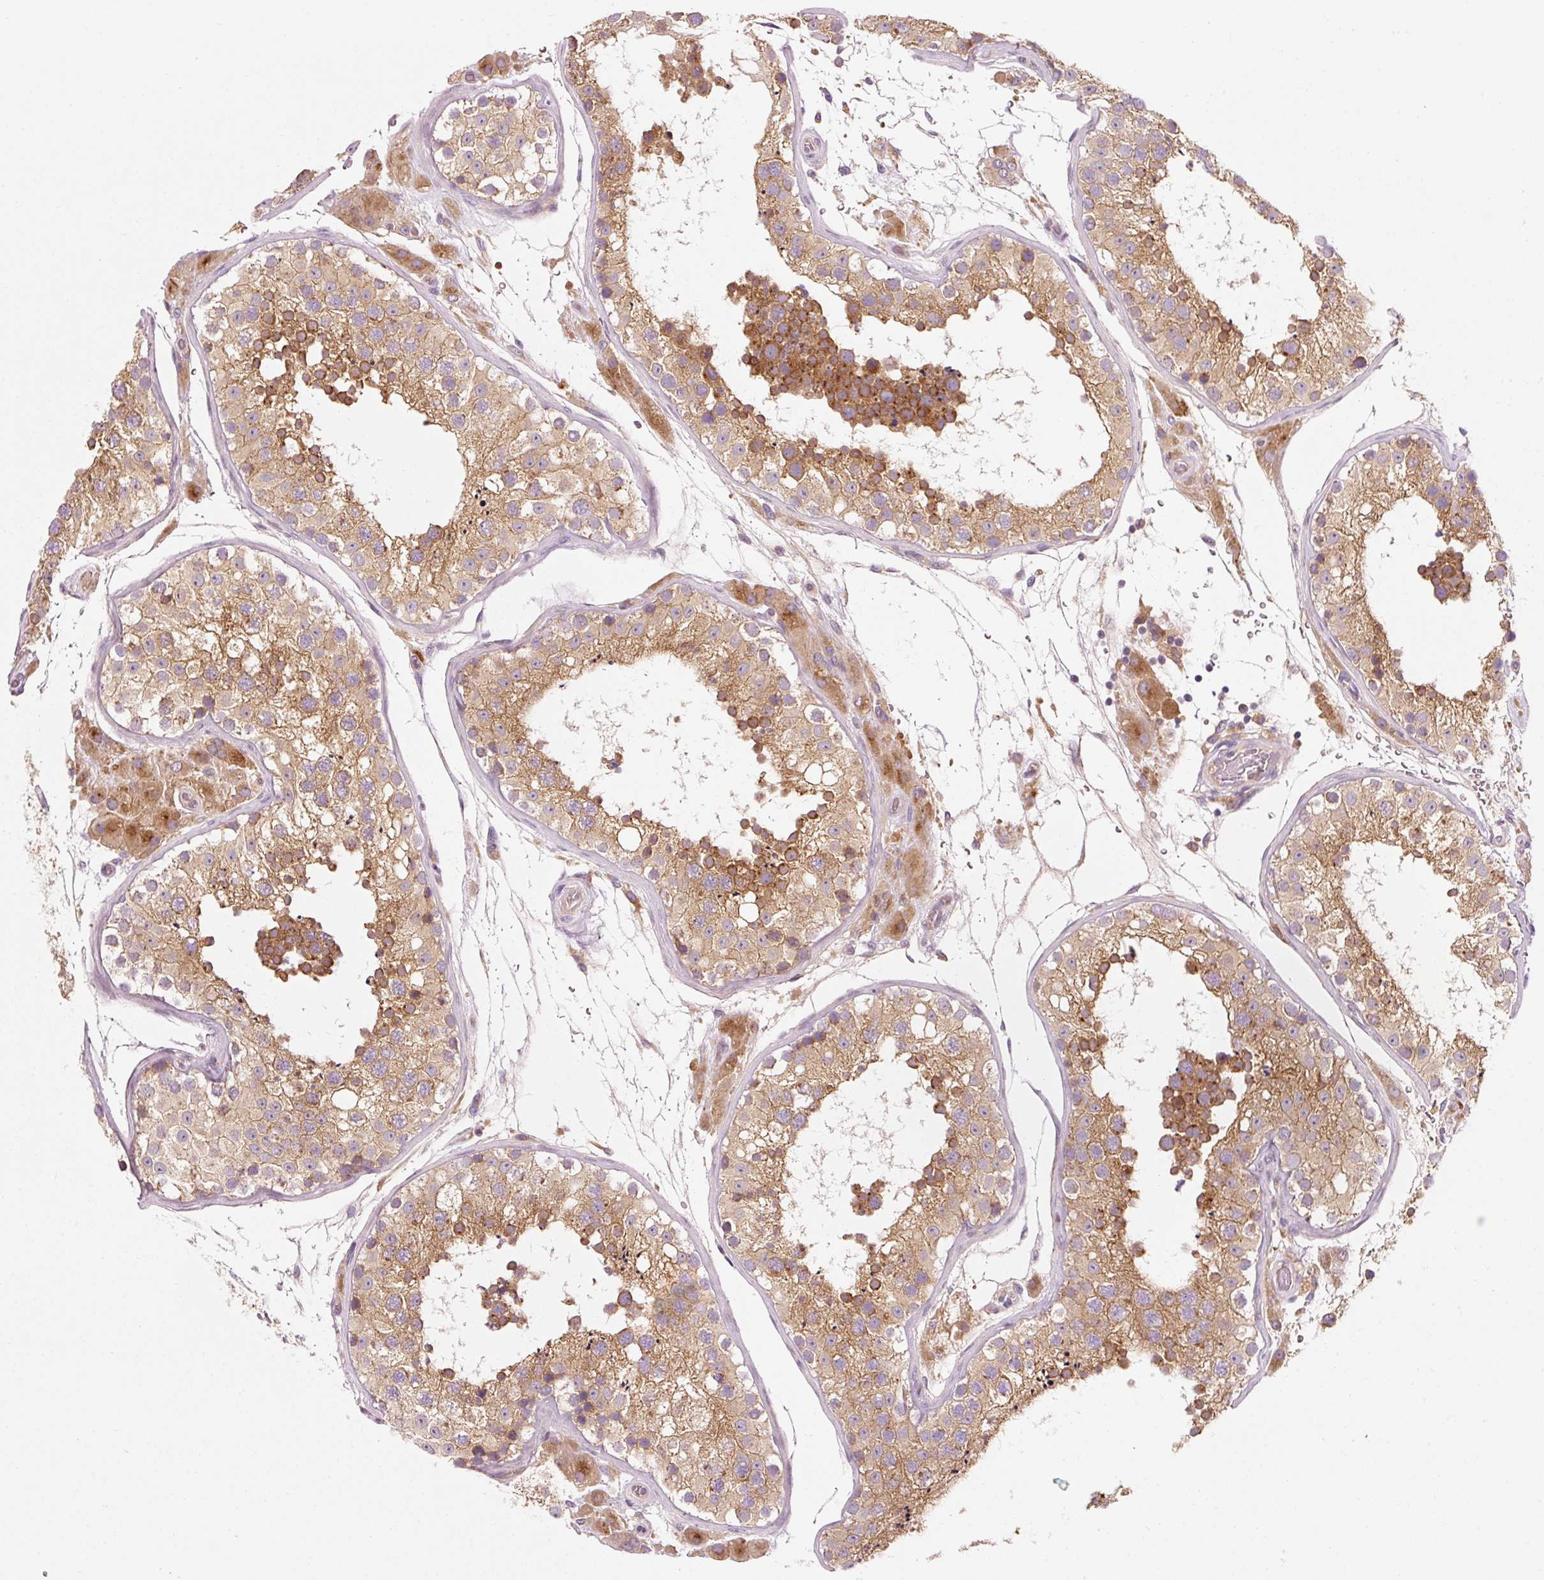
{"staining": {"intensity": "moderate", "quantity": ">75%", "location": "cytoplasmic/membranous"}, "tissue": "testis", "cell_type": "Cells in seminiferous ducts", "image_type": "normal", "snomed": [{"axis": "morphology", "description": "Normal tissue, NOS"}, {"axis": "topography", "description": "Testis"}], "caption": "IHC histopathology image of normal testis: testis stained using IHC exhibits medium levels of moderate protein expression localized specifically in the cytoplasmic/membranous of cells in seminiferous ducts, appearing as a cytoplasmic/membranous brown color.", "gene": "NAPA", "patient": {"sex": "male", "age": 26}}